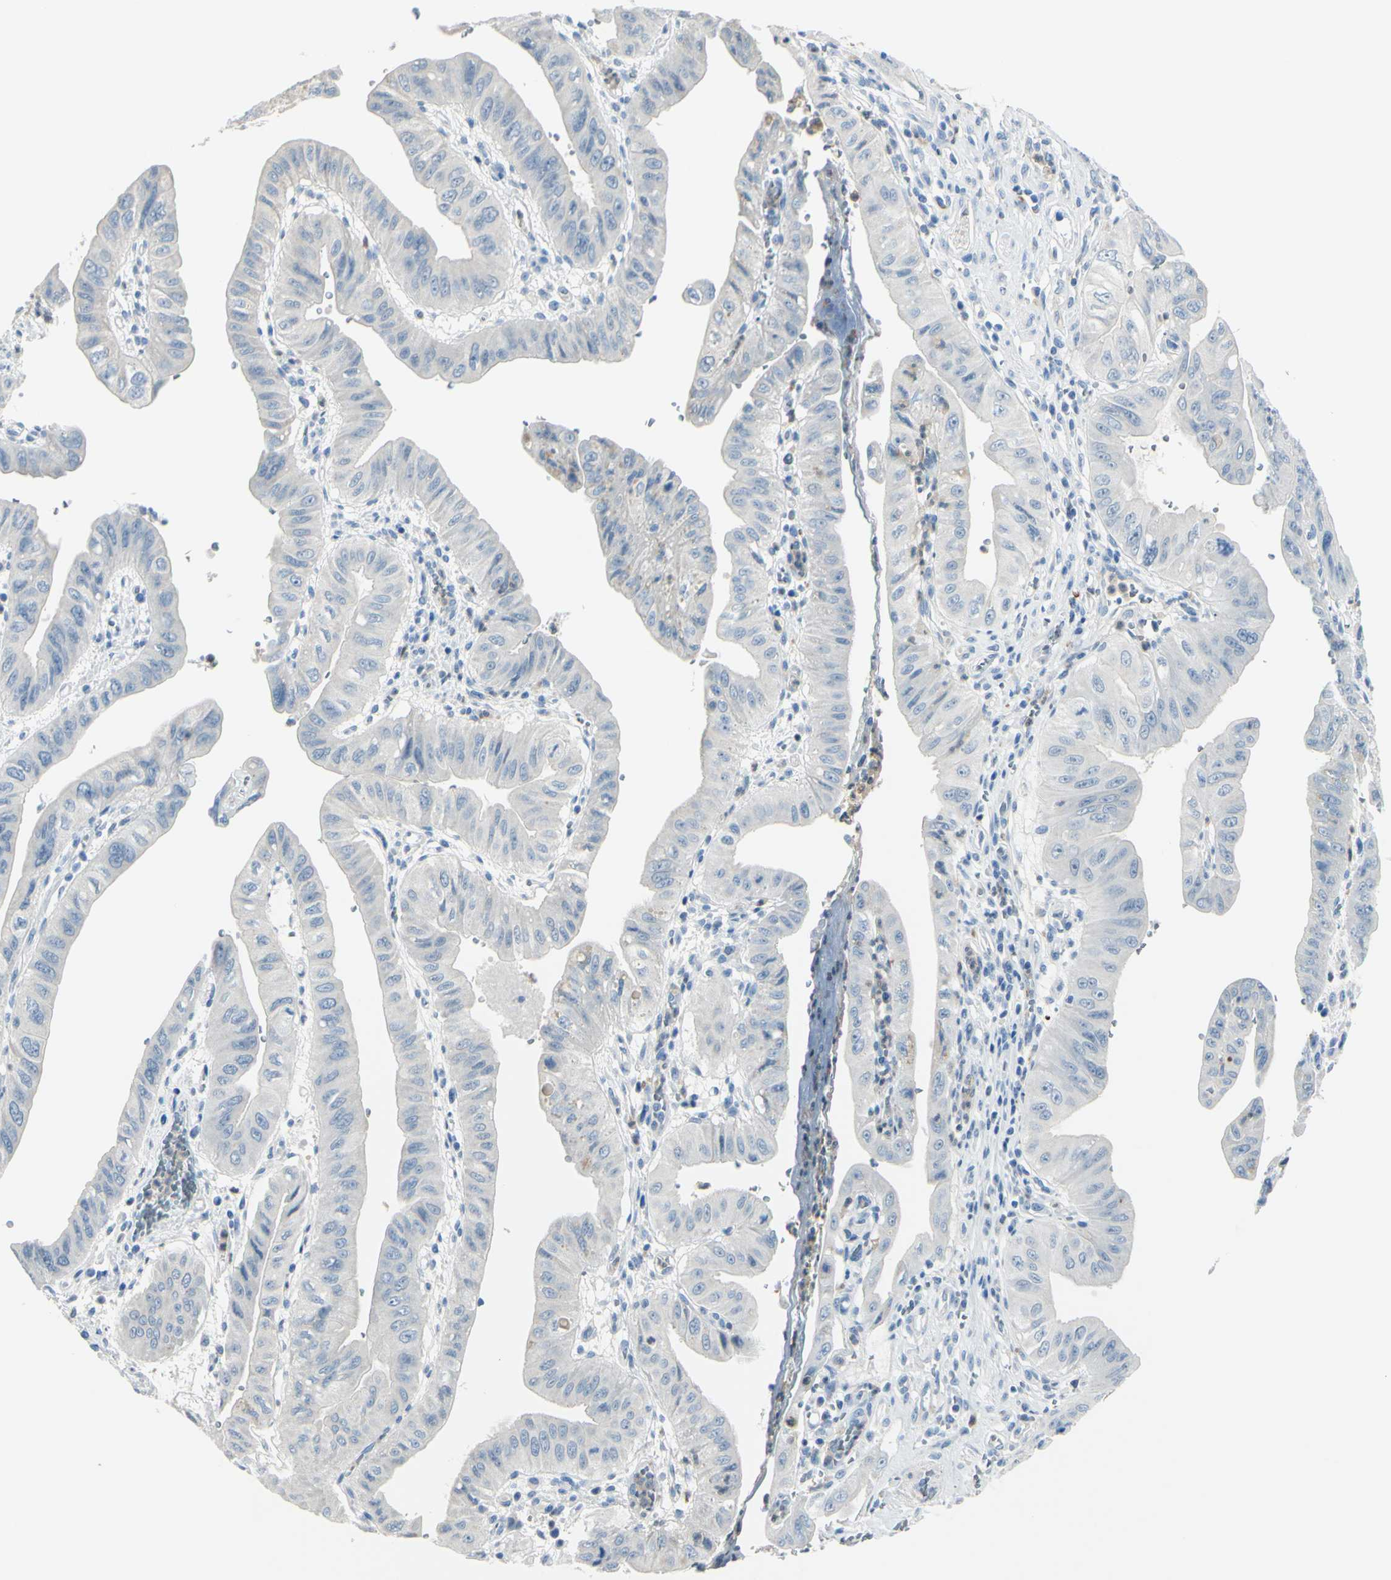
{"staining": {"intensity": "negative", "quantity": "none", "location": "none"}, "tissue": "pancreatic cancer", "cell_type": "Tumor cells", "image_type": "cancer", "snomed": [{"axis": "morphology", "description": "Normal tissue, NOS"}, {"axis": "topography", "description": "Lymph node"}], "caption": "A micrograph of human pancreatic cancer is negative for staining in tumor cells.", "gene": "ZNF557", "patient": {"sex": "male", "age": 50}}